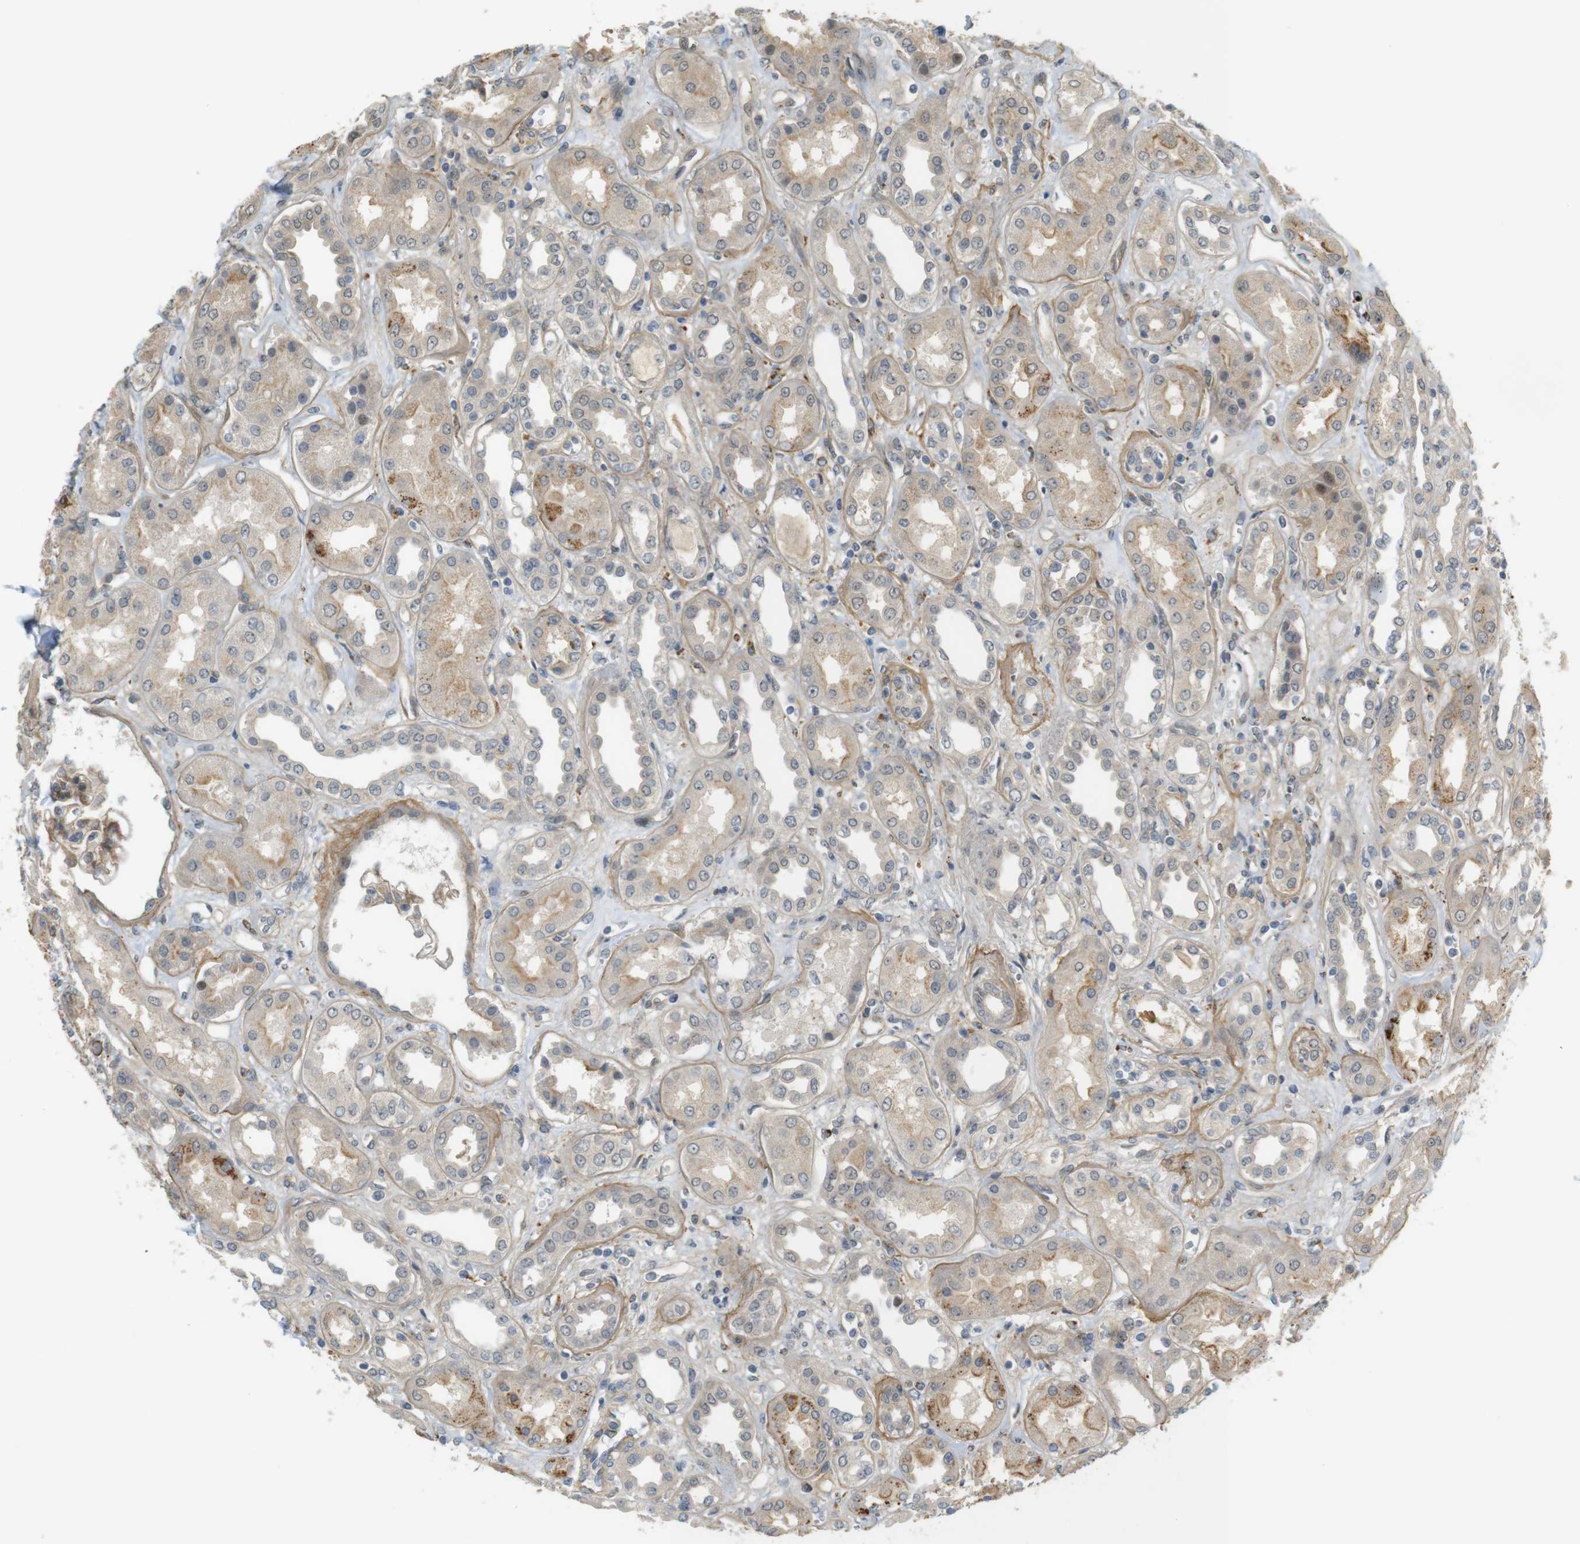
{"staining": {"intensity": "moderate", "quantity": "25%-75%", "location": "cytoplasmic/membranous,nuclear"}, "tissue": "kidney", "cell_type": "Cells in glomeruli", "image_type": "normal", "snomed": [{"axis": "morphology", "description": "Normal tissue, NOS"}, {"axis": "topography", "description": "Kidney"}], "caption": "The image demonstrates staining of benign kidney, revealing moderate cytoplasmic/membranous,nuclear protein expression (brown color) within cells in glomeruli.", "gene": "TSPAN9", "patient": {"sex": "male", "age": 59}}